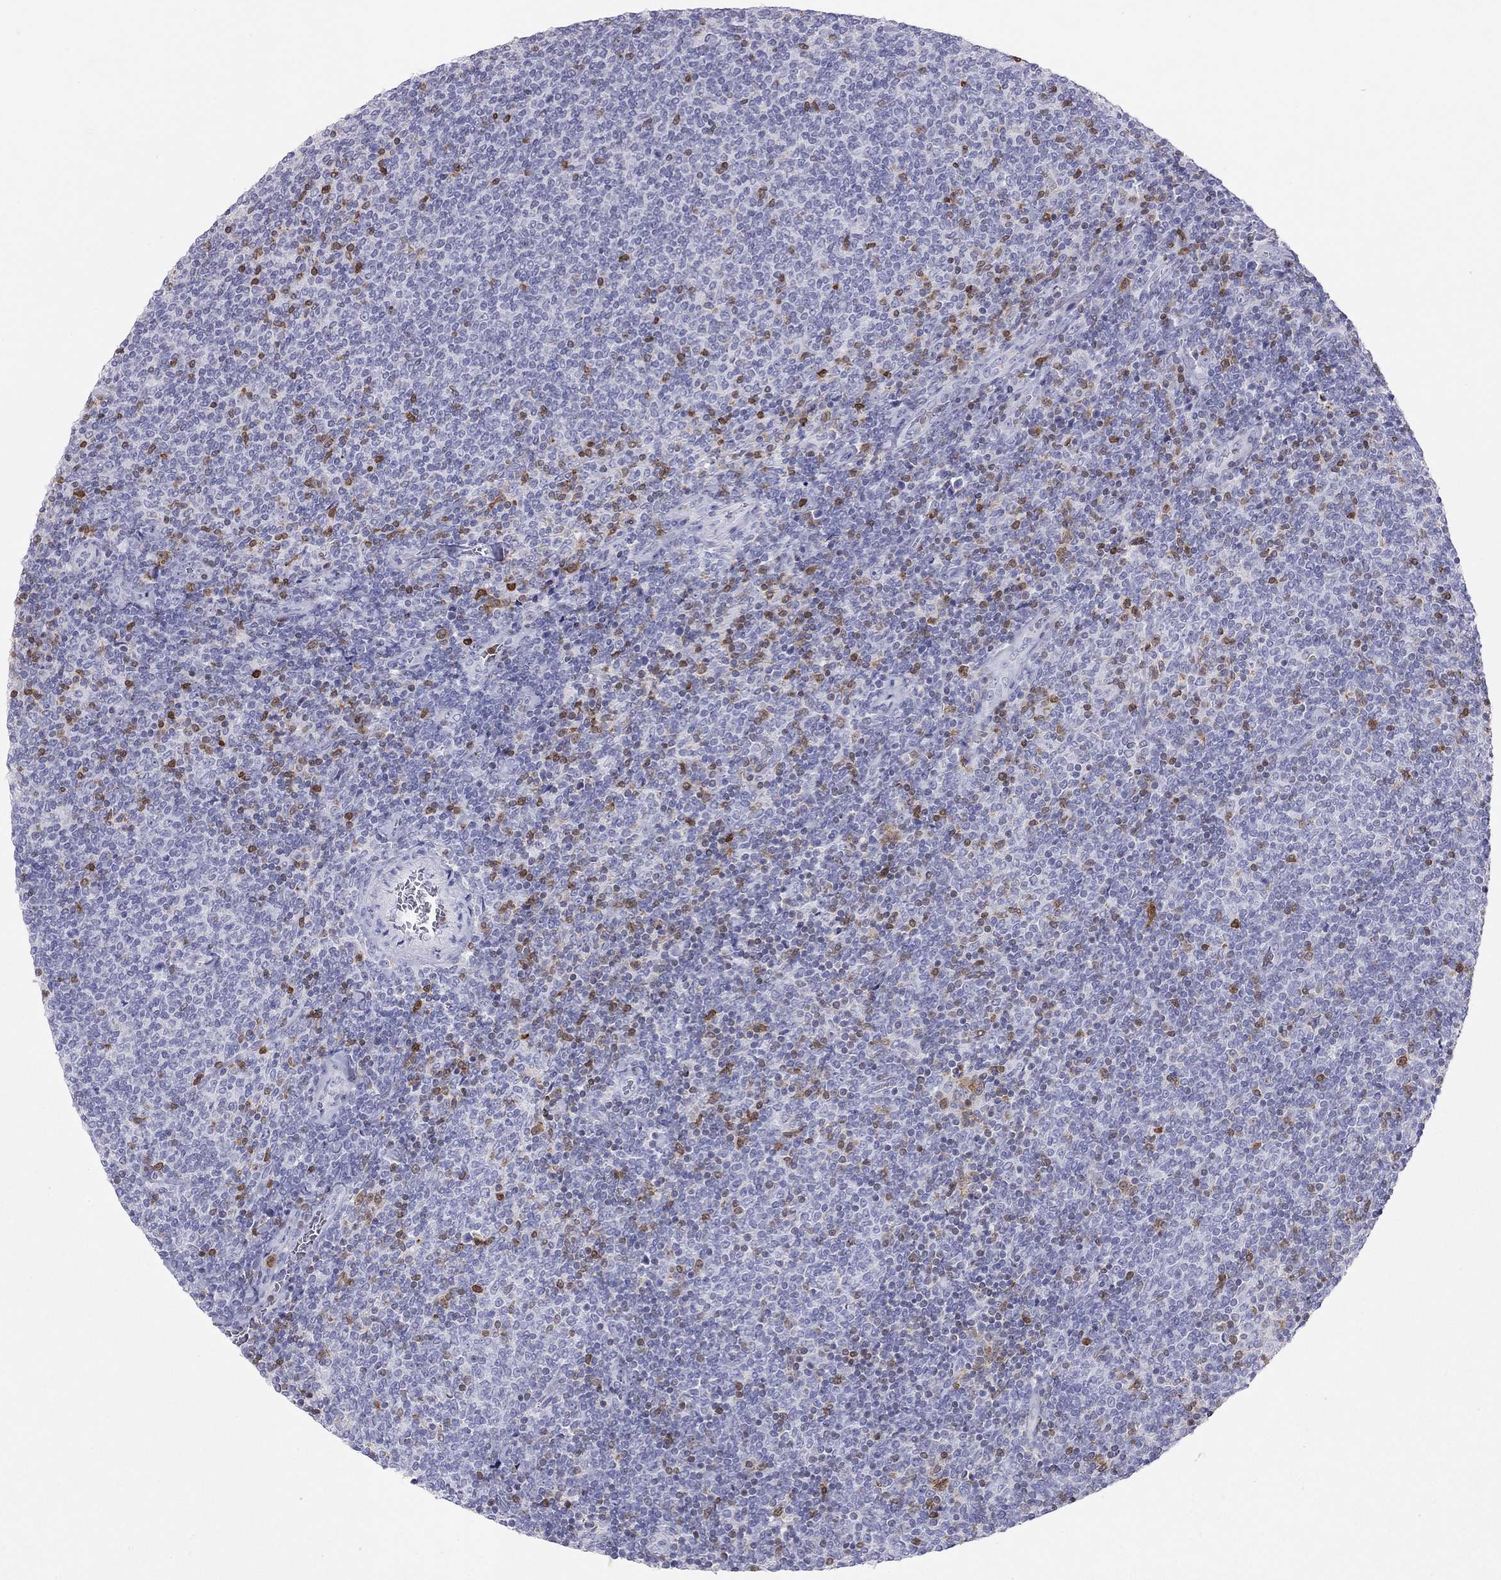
{"staining": {"intensity": "negative", "quantity": "none", "location": "none"}, "tissue": "lymphoma", "cell_type": "Tumor cells", "image_type": "cancer", "snomed": [{"axis": "morphology", "description": "Malignant lymphoma, non-Hodgkin's type, Low grade"}, {"axis": "topography", "description": "Lymph node"}], "caption": "DAB immunohistochemical staining of human low-grade malignant lymphoma, non-Hodgkin's type reveals no significant expression in tumor cells.", "gene": "SH2D2A", "patient": {"sex": "male", "age": 52}}